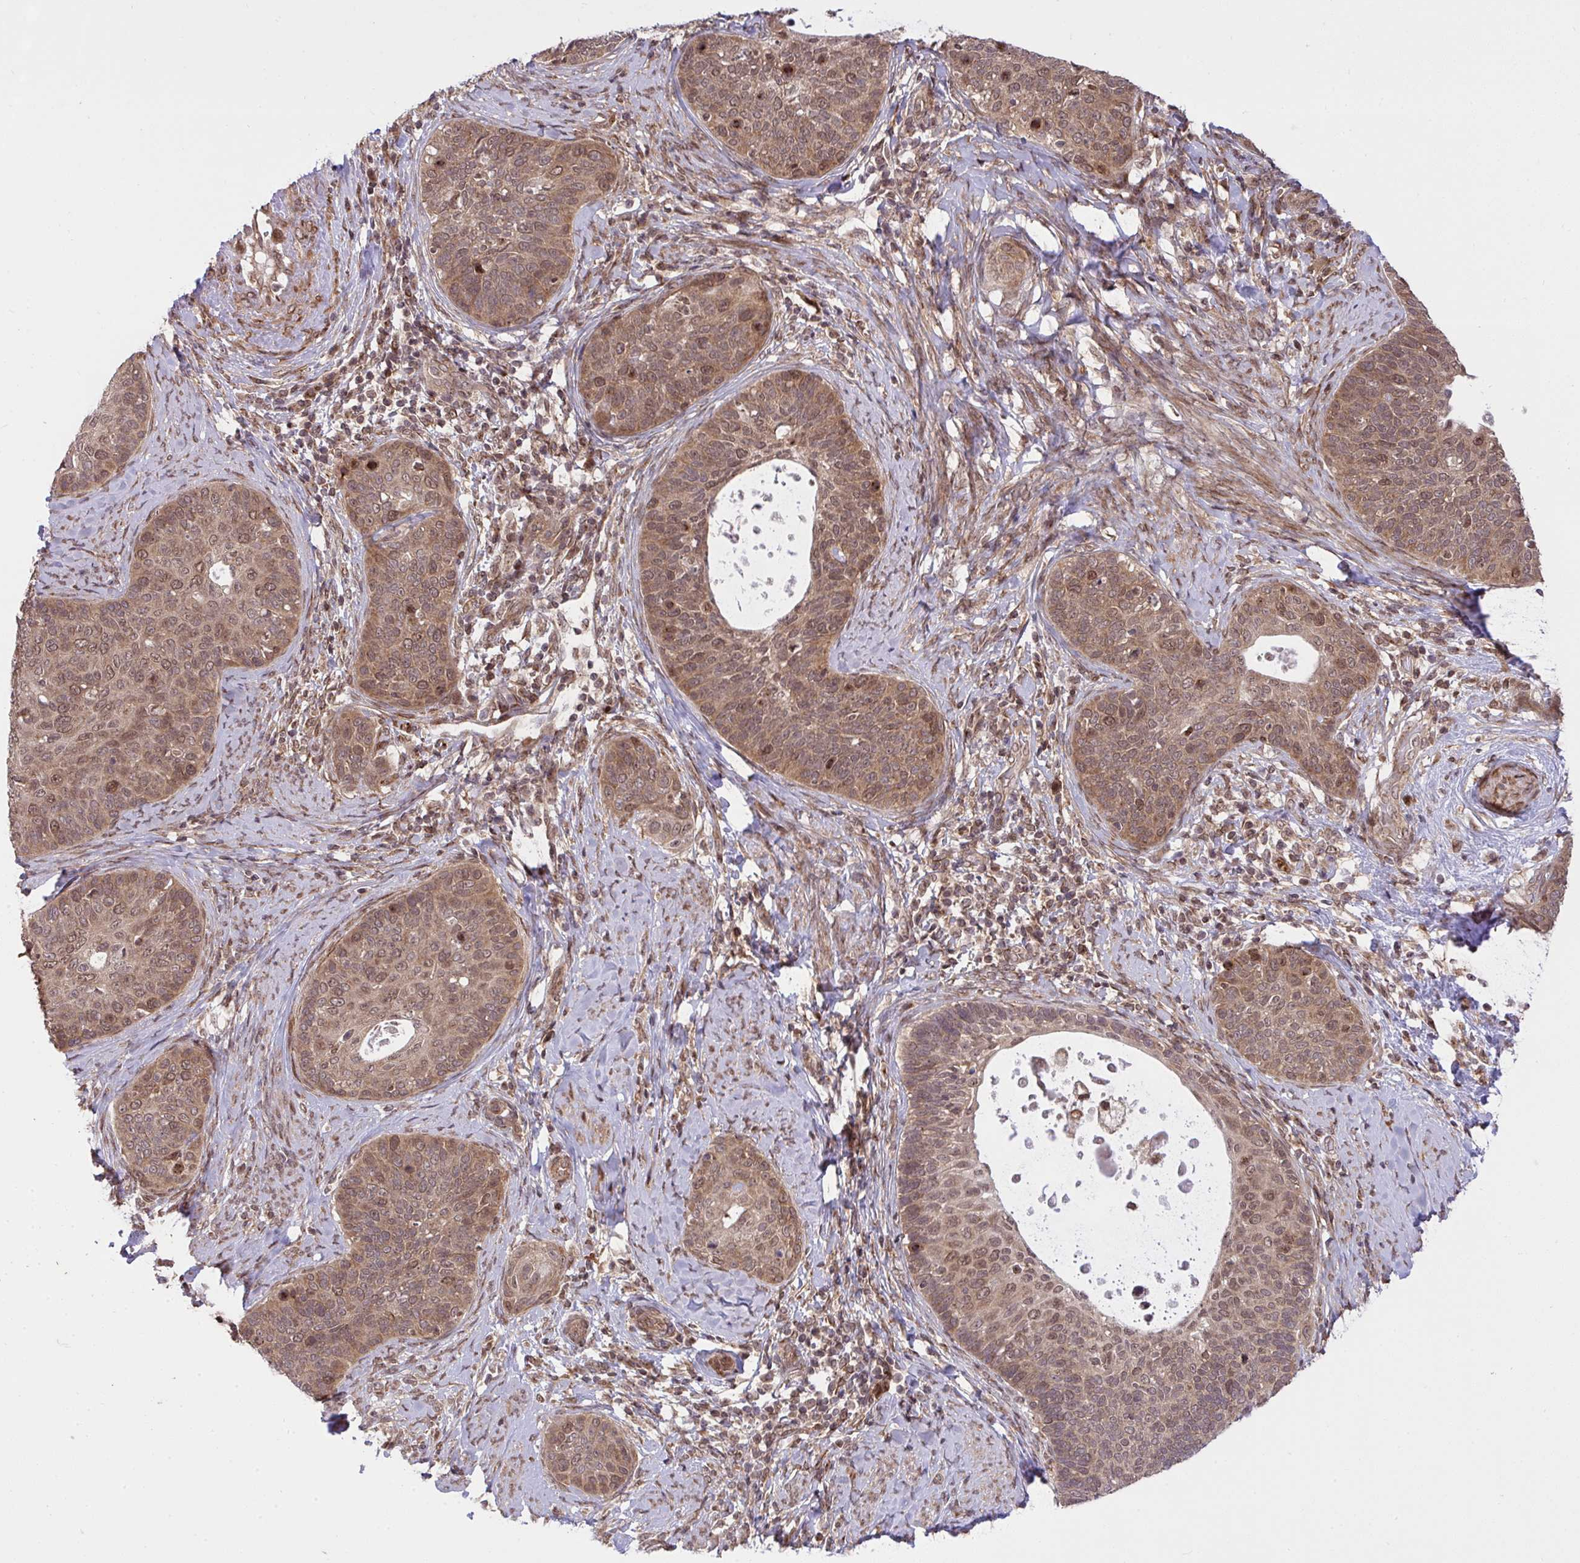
{"staining": {"intensity": "moderate", "quantity": ">75%", "location": "cytoplasmic/membranous"}, "tissue": "cervical cancer", "cell_type": "Tumor cells", "image_type": "cancer", "snomed": [{"axis": "morphology", "description": "Squamous cell carcinoma, NOS"}, {"axis": "topography", "description": "Cervix"}], "caption": "DAB immunohistochemical staining of cervical squamous cell carcinoma shows moderate cytoplasmic/membranous protein positivity in about >75% of tumor cells.", "gene": "ERI1", "patient": {"sex": "female", "age": 69}}